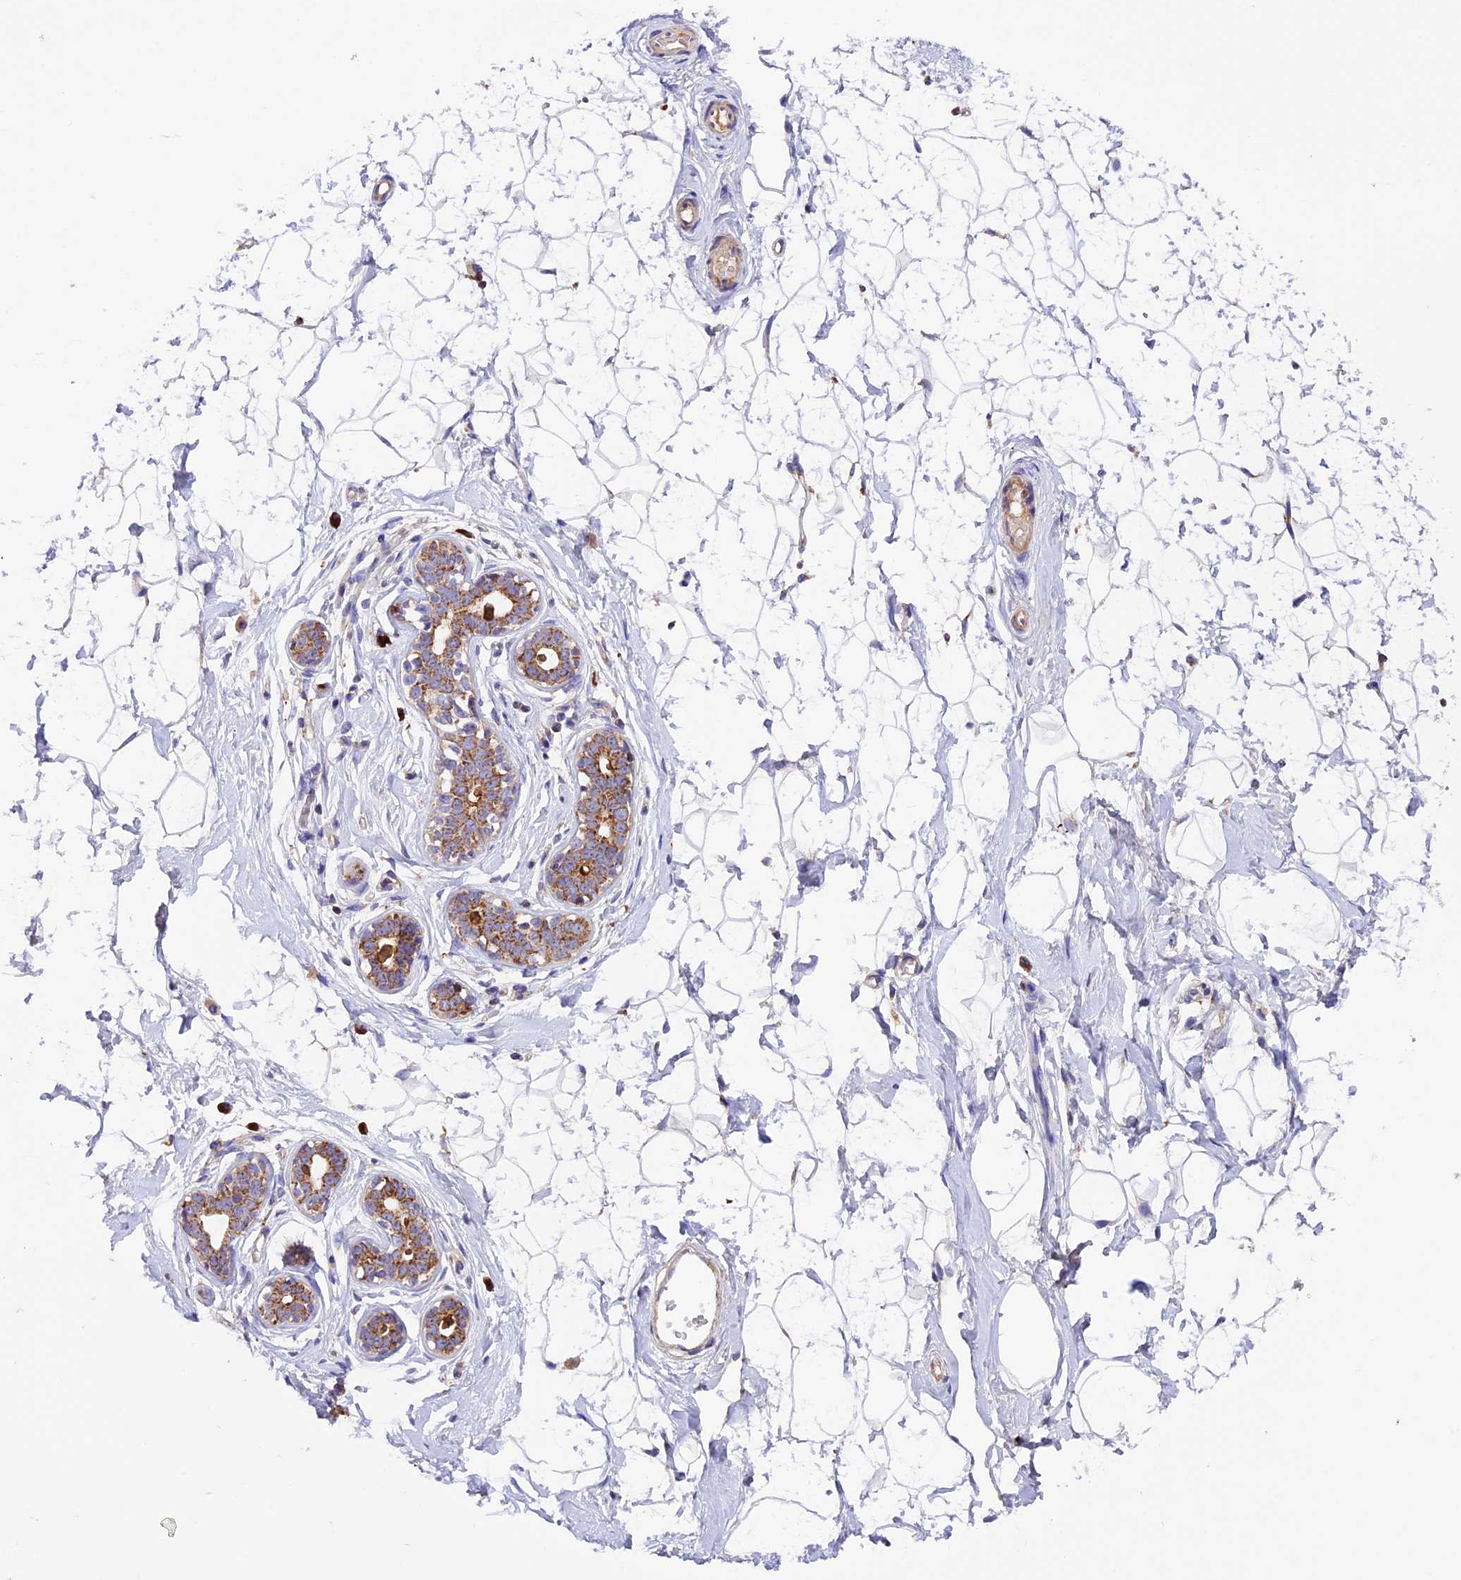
{"staining": {"intensity": "negative", "quantity": "none", "location": "none"}, "tissue": "breast", "cell_type": "Adipocytes", "image_type": "normal", "snomed": [{"axis": "morphology", "description": "Normal tissue, NOS"}, {"axis": "morphology", "description": "Adenoma, NOS"}, {"axis": "topography", "description": "Breast"}], "caption": "Breast was stained to show a protein in brown. There is no significant expression in adipocytes.", "gene": "METTL22", "patient": {"sex": "female", "age": 23}}